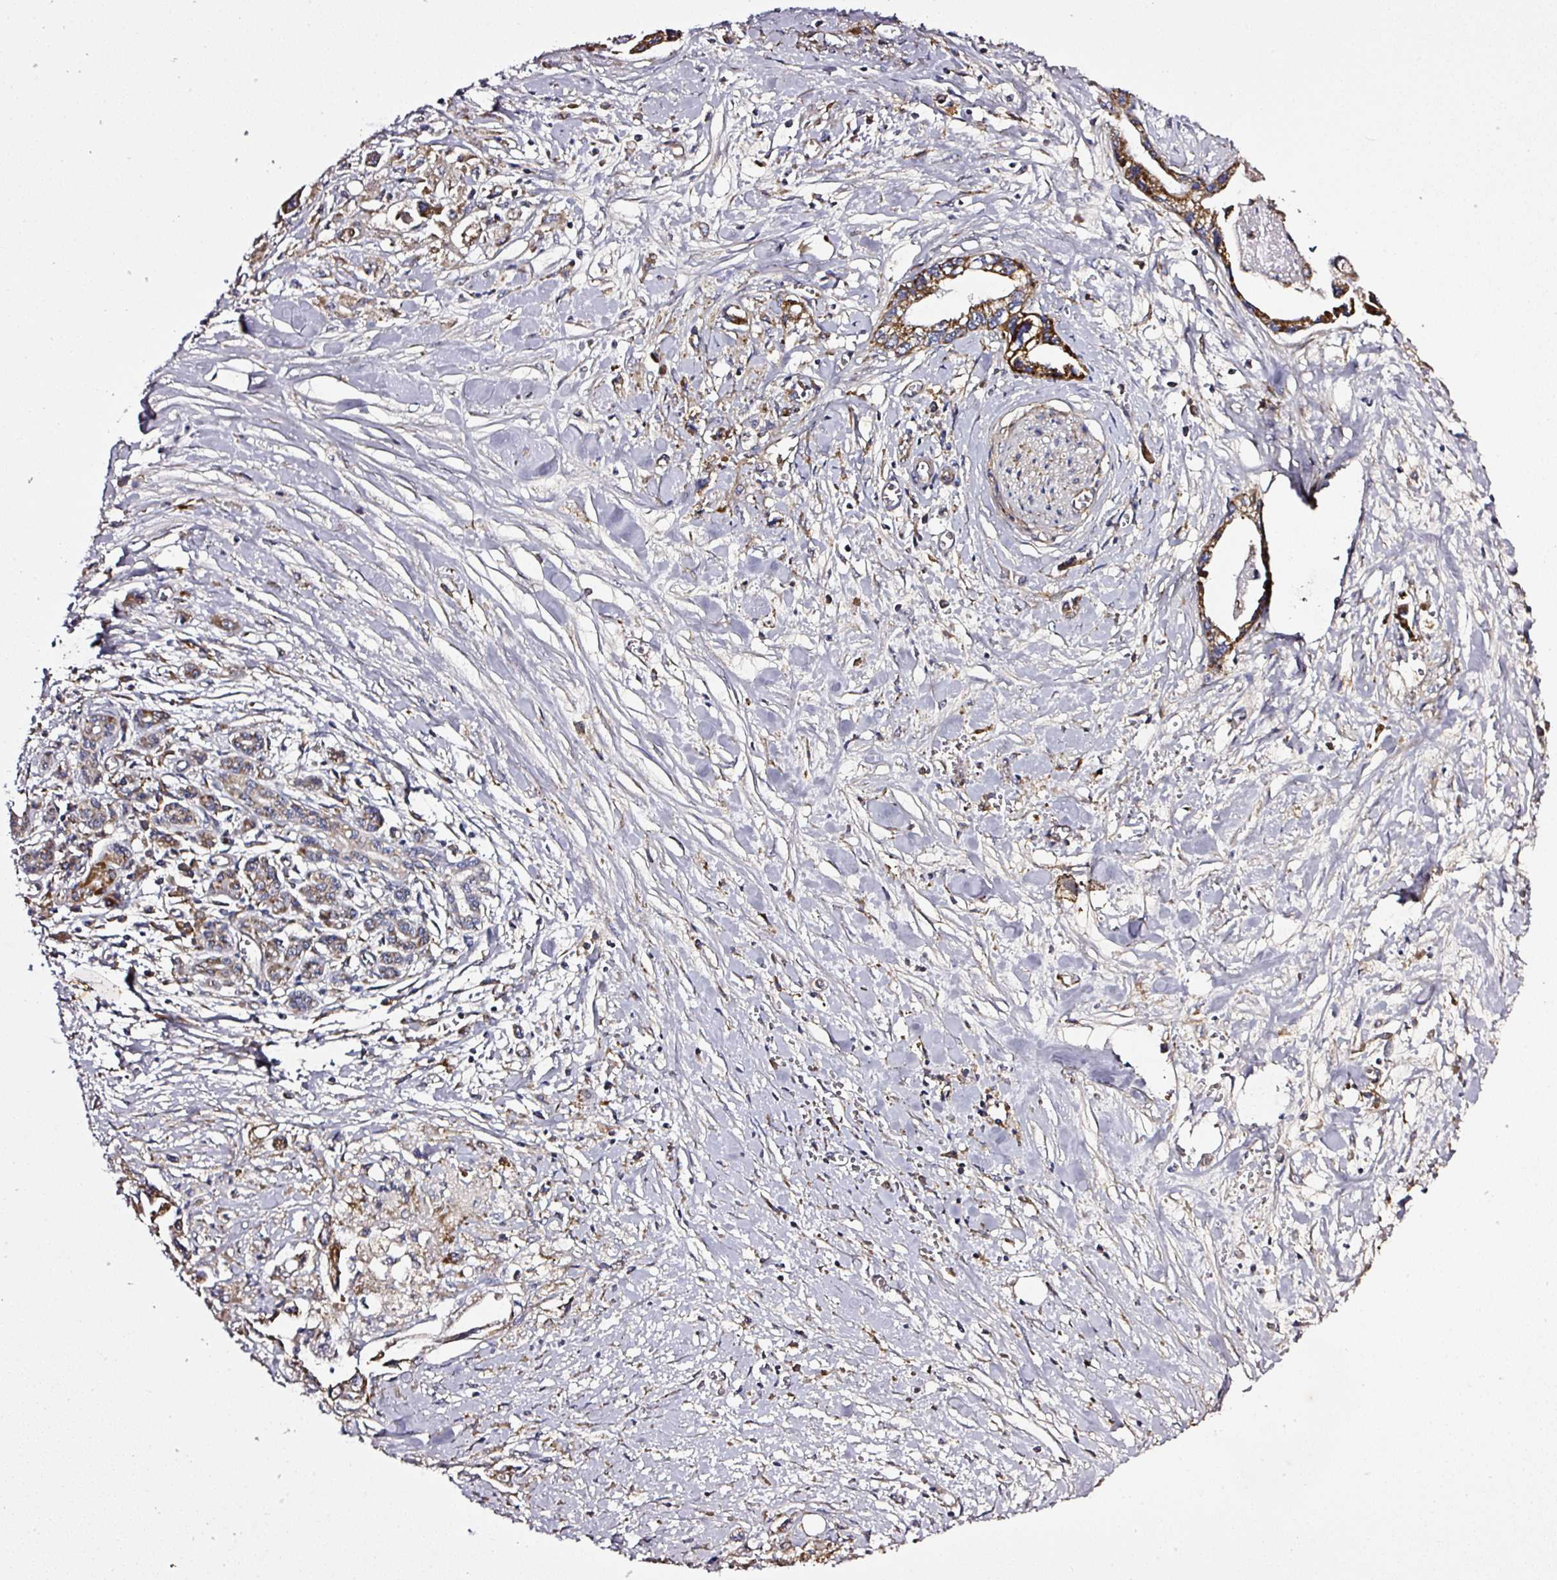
{"staining": {"intensity": "strong", "quantity": ">75%", "location": "cytoplasmic/membranous"}, "tissue": "pancreatic cancer", "cell_type": "Tumor cells", "image_type": "cancer", "snomed": [{"axis": "morphology", "description": "Adenocarcinoma, NOS"}, {"axis": "topography", "description": "Pancreas"}], "caption": "Pancreatic cancer (adenocarcinoma) was stained to show a protein in brown. There is high levels of strong cytoplasmic/membranous positivity in approximately >75% of tumor cells. Ihc stains the protein of interest in brown and the nuclei are stained blue.", "gene": "ZNF513", "patient": {"sex": "male", "age": 61}}